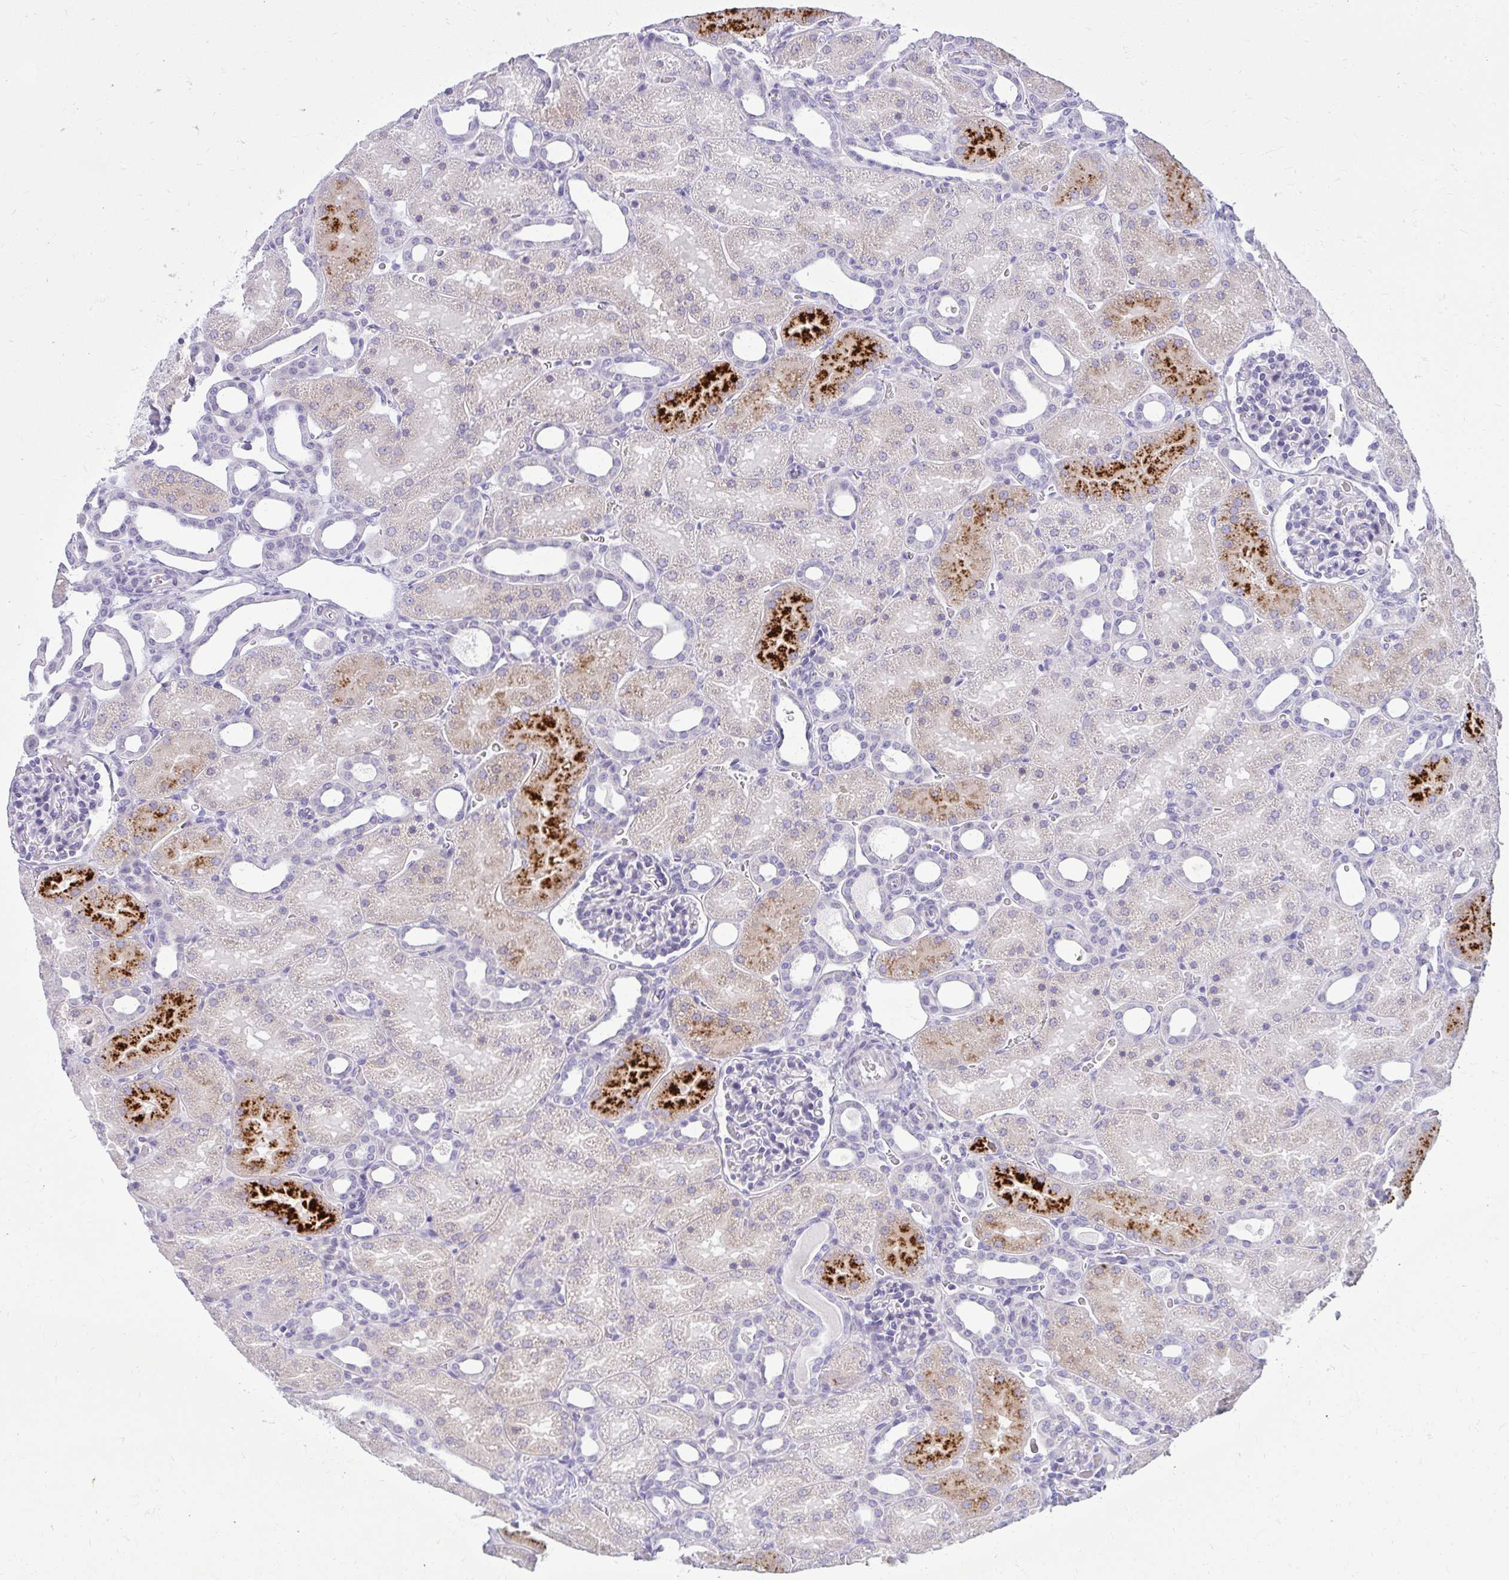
{"staining": {"intensity": "negative", "quantity": "none", "location": "none"}, "tissue": "kidney", "cell_type": "Cells in glomeruli", "image_type": "normal", "snomed": [{"axis": "morphology", "description": "Normal tissue, NOS"}, {"axis": "topography", "description": "Kidney"}], "caption": "Cells in glomeruli are negative for protein expression in benign human kidney. (DAB (3,3'-diaminobenzidine) IHC, high magnification).", "gene": "PRAP1", "patient": {"sex": "male", "age": 2}}